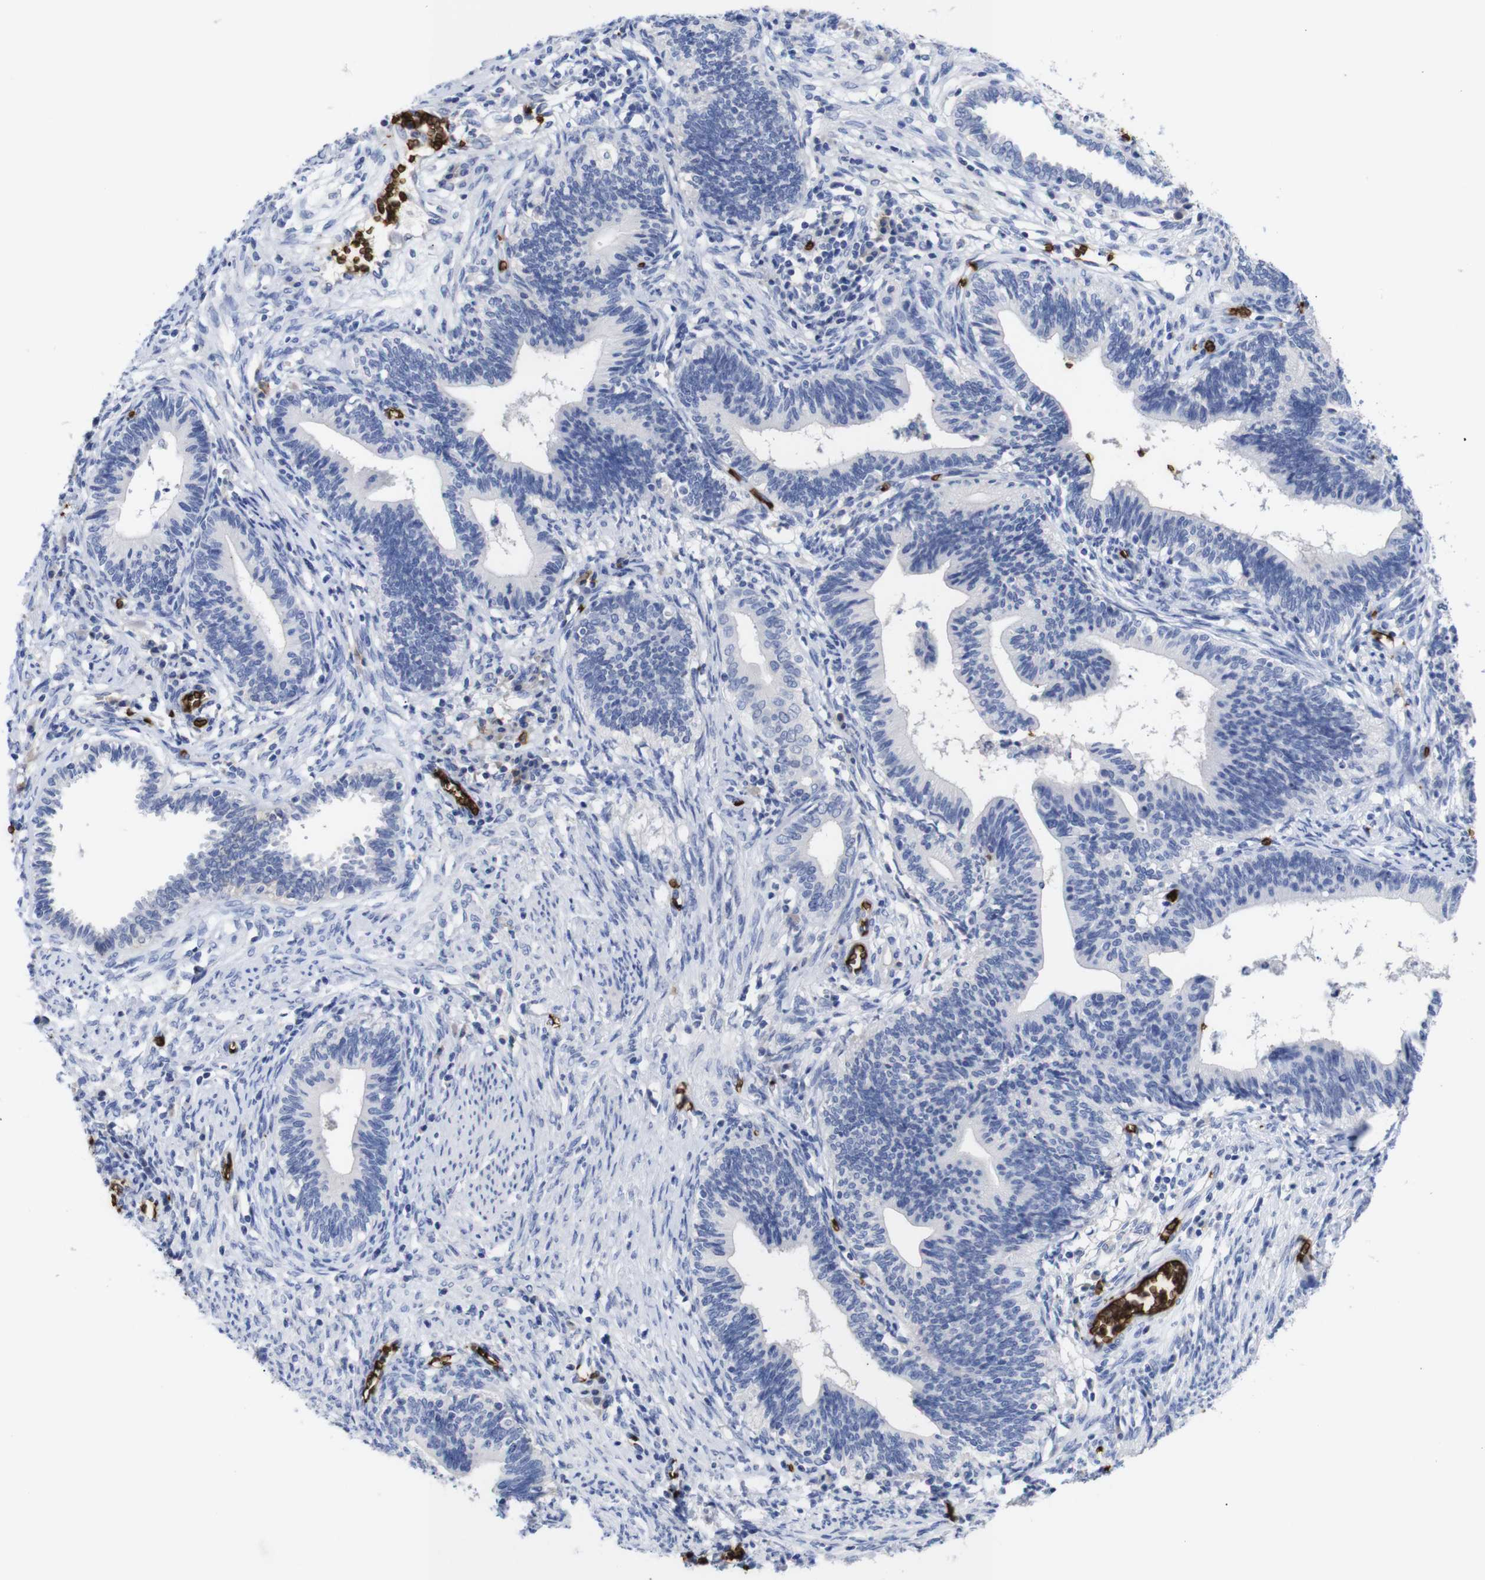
{"staining": {"intensity": "negative", "quantity": "none", "location": "none"}, "tissue": "cervical cancer", "cell_type": "Tumor cells", "image_type": "cancer", "snomed": [{"axis": "morphology", "description": "Adenocarcinoma, NOS"}, {"axis": "topography", "description": "Cervix"}], "caption": "This is an immunohistochemistry (IHC) histopathology image of cervical cancer. There is no positivity in tumor cells.", "gene": "S1PR2", "patient": {"sex": "female", "age": 44}}